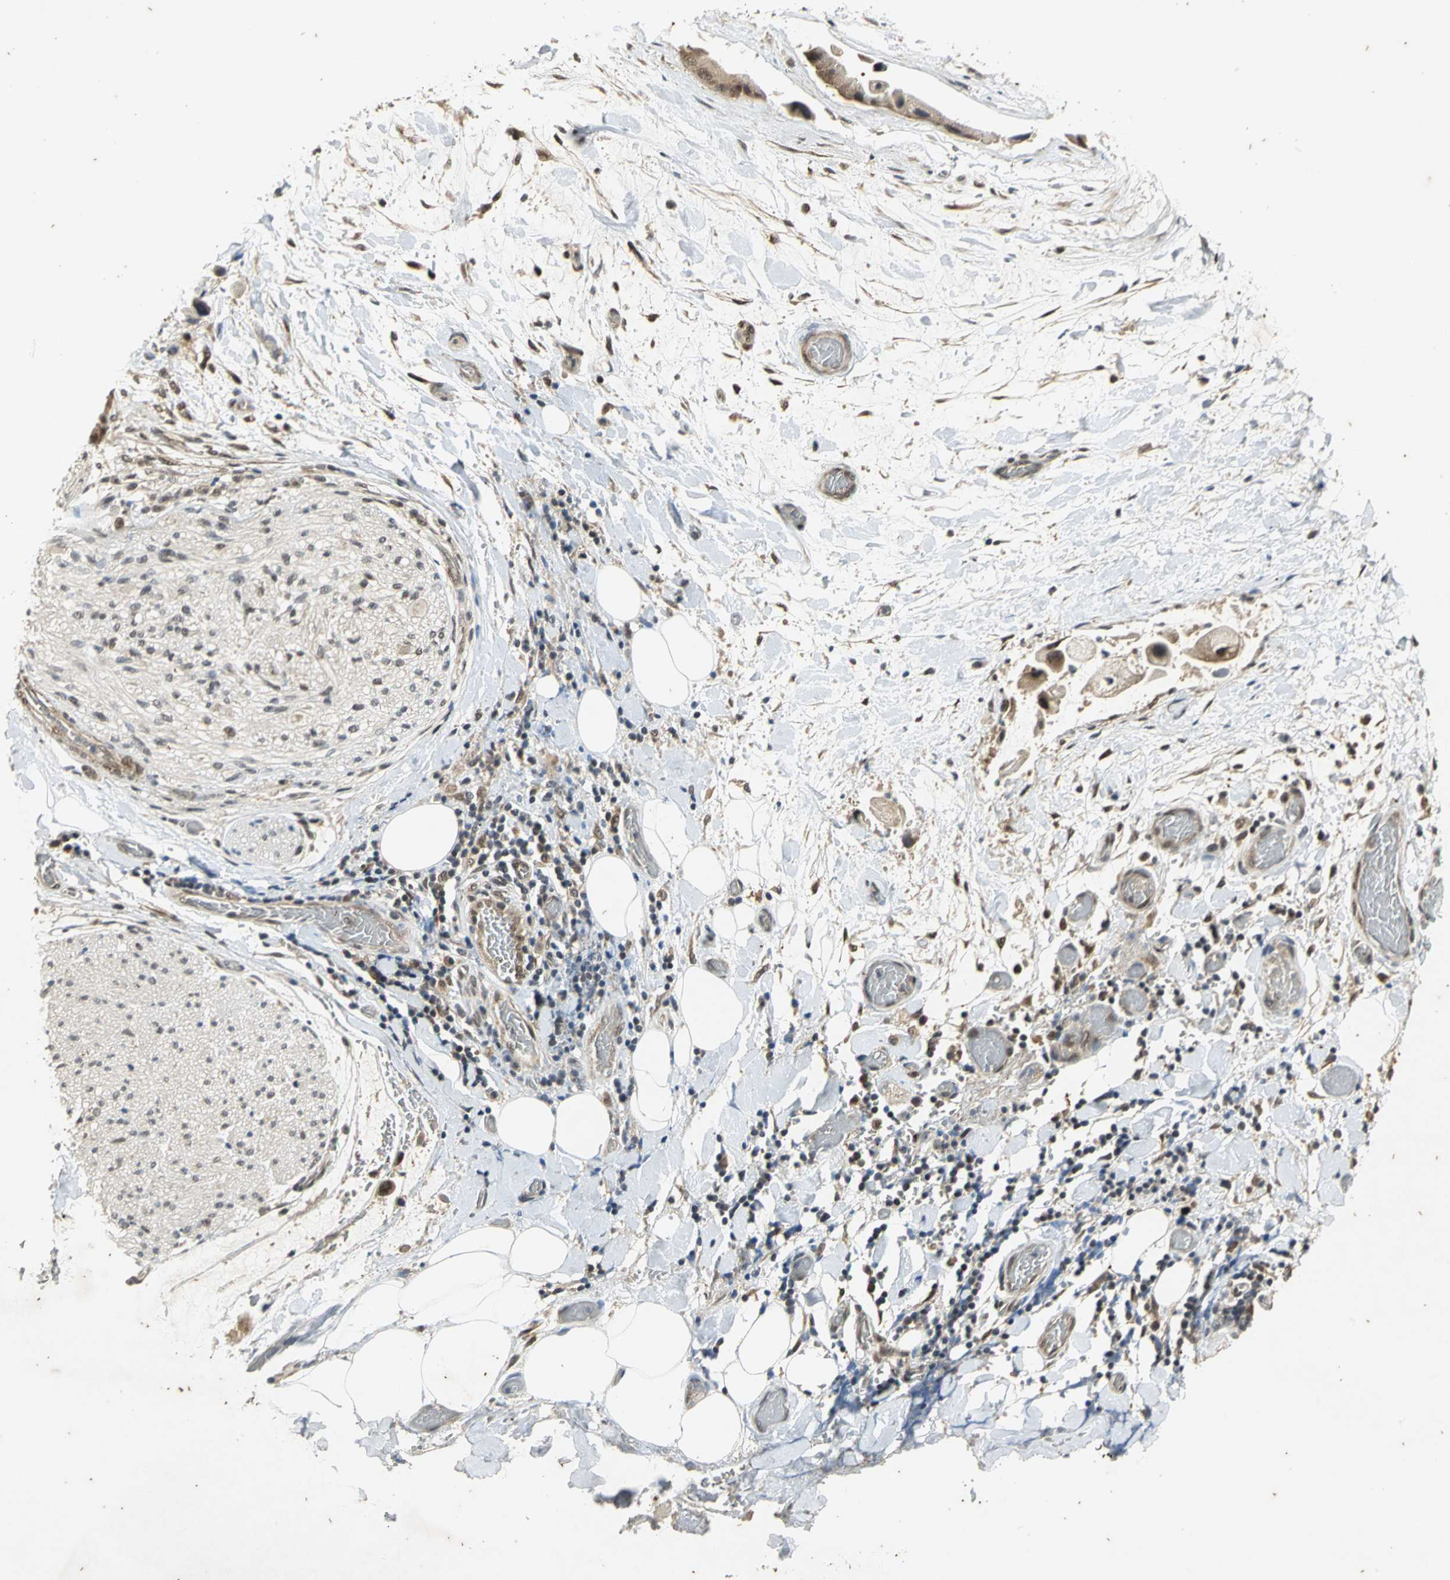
{"staining": {"intensity": "weak", "quantity": ">75%", "location": "cytoplasmic/membranous,nuclear"}, "tissue": "adipose tissue", "cell_type": "Adipocytes", "image_type": "normal", "snomed": [{"axis": "morphology", "description": "Normal tissue, NOS"}, {"axis": "morphology", "description": "Cholangiocarcinoma"}, {"axis": "topography", "description": "Liver"}, {"axis": "topography", "description": "Peripheral nerve tissue"}], "caption": "This photomicrograph exhibits IHC staining of unremarkable human adipose tissue, with low weak cytoplasmic/membranous,nuclear staining in about >75% of adipocytes.", "gene": "NOTCH3", "patient": {"sex": "male", "age": 50}}